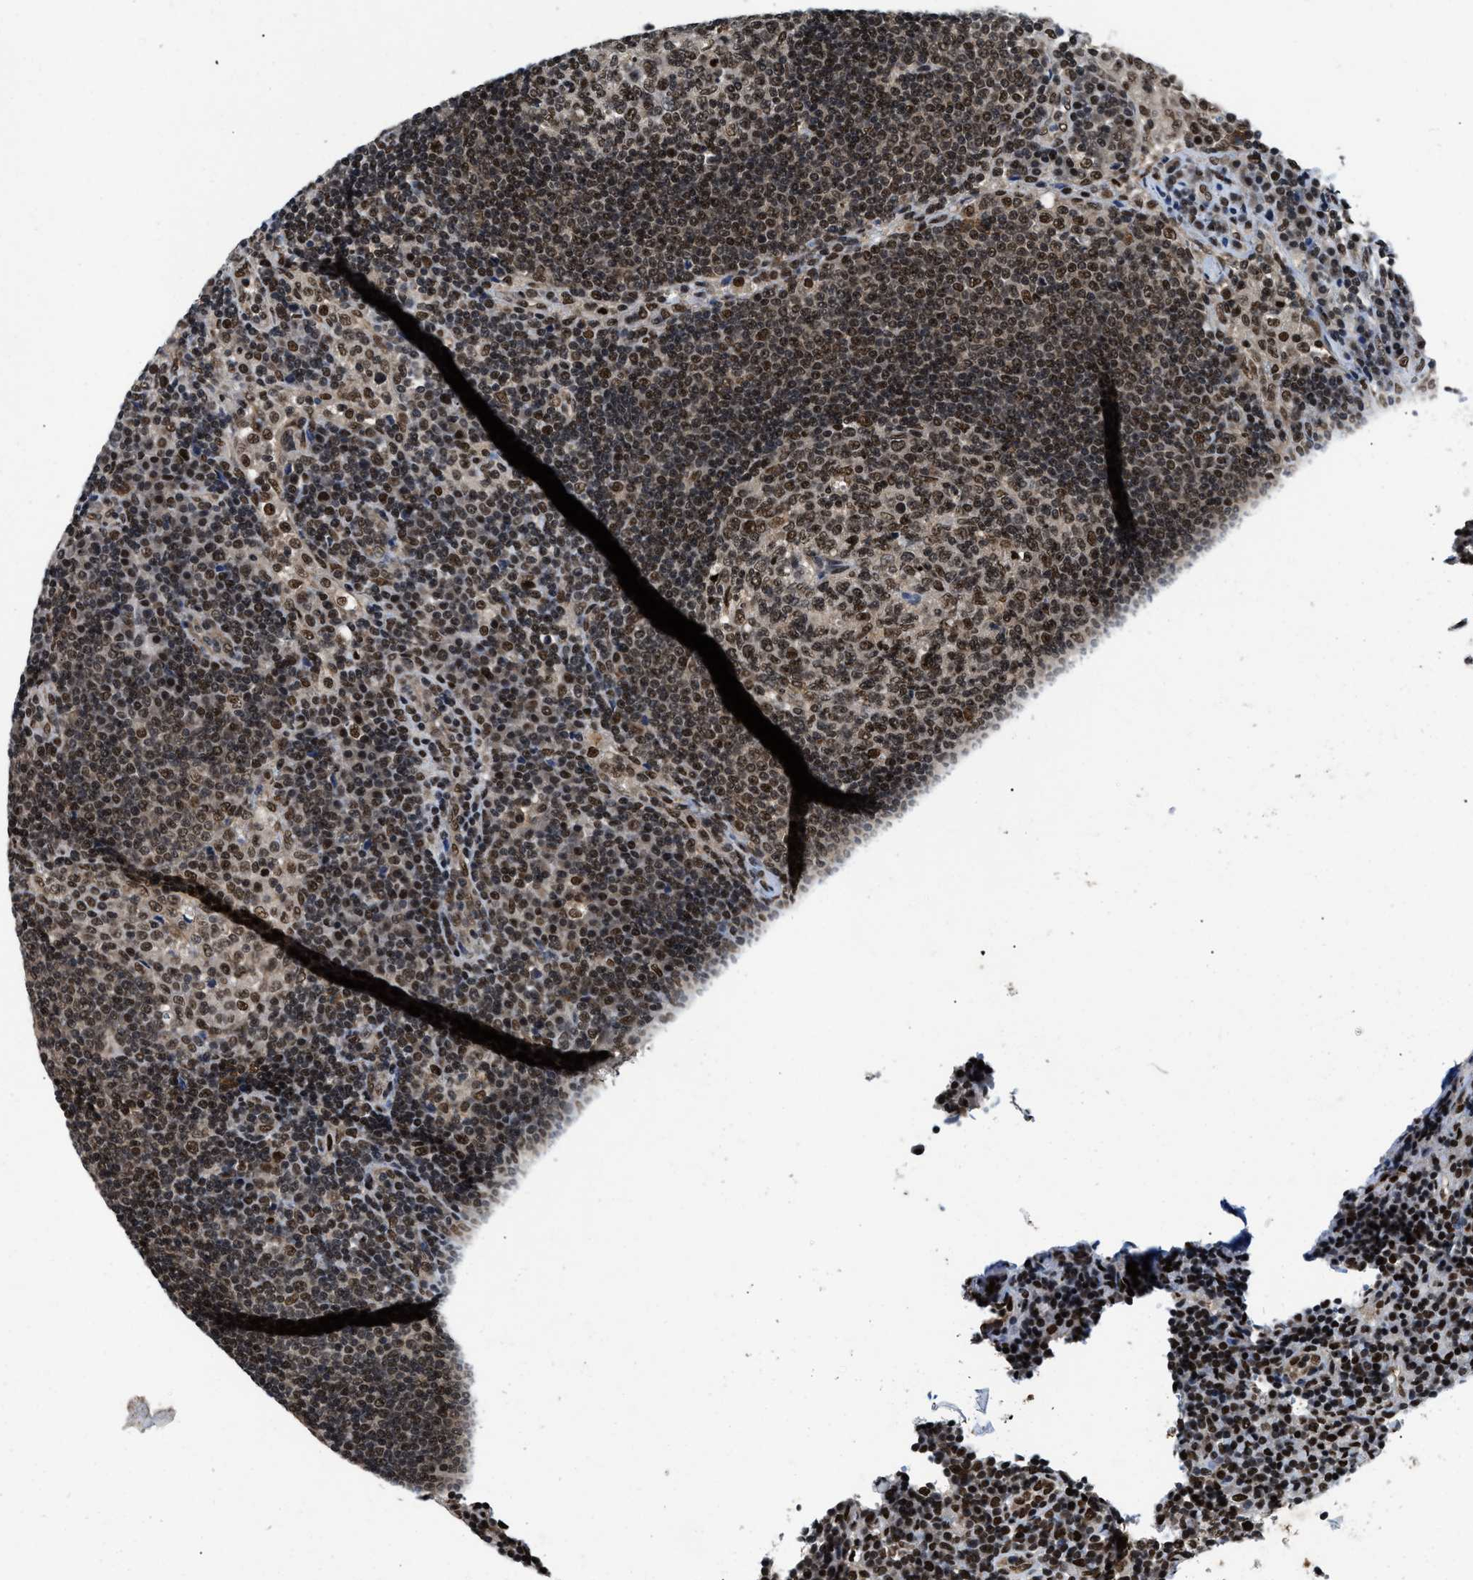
{"staining": {"intensity": "moderate", "quantity": ">75%", "location": "nuclear"}, "tissue": "lymph node", "cell_type": "Germinal center cells", "image_type": "normal", "snomed": [{"axis": "morphology", "description": "Normal tissue, NOS"}, {"axis": "topography", "description": "Lymph node"}], "caption": "Unremarkable lymph node exhibits moderate nuclear positivity in about >75% of germinal center cells, visualized by immunohistochemistry. (IHC, brightfield microscopy, high magnification).", "gene": "SAFB", "patient": {"sex": "female", "age": 53}}